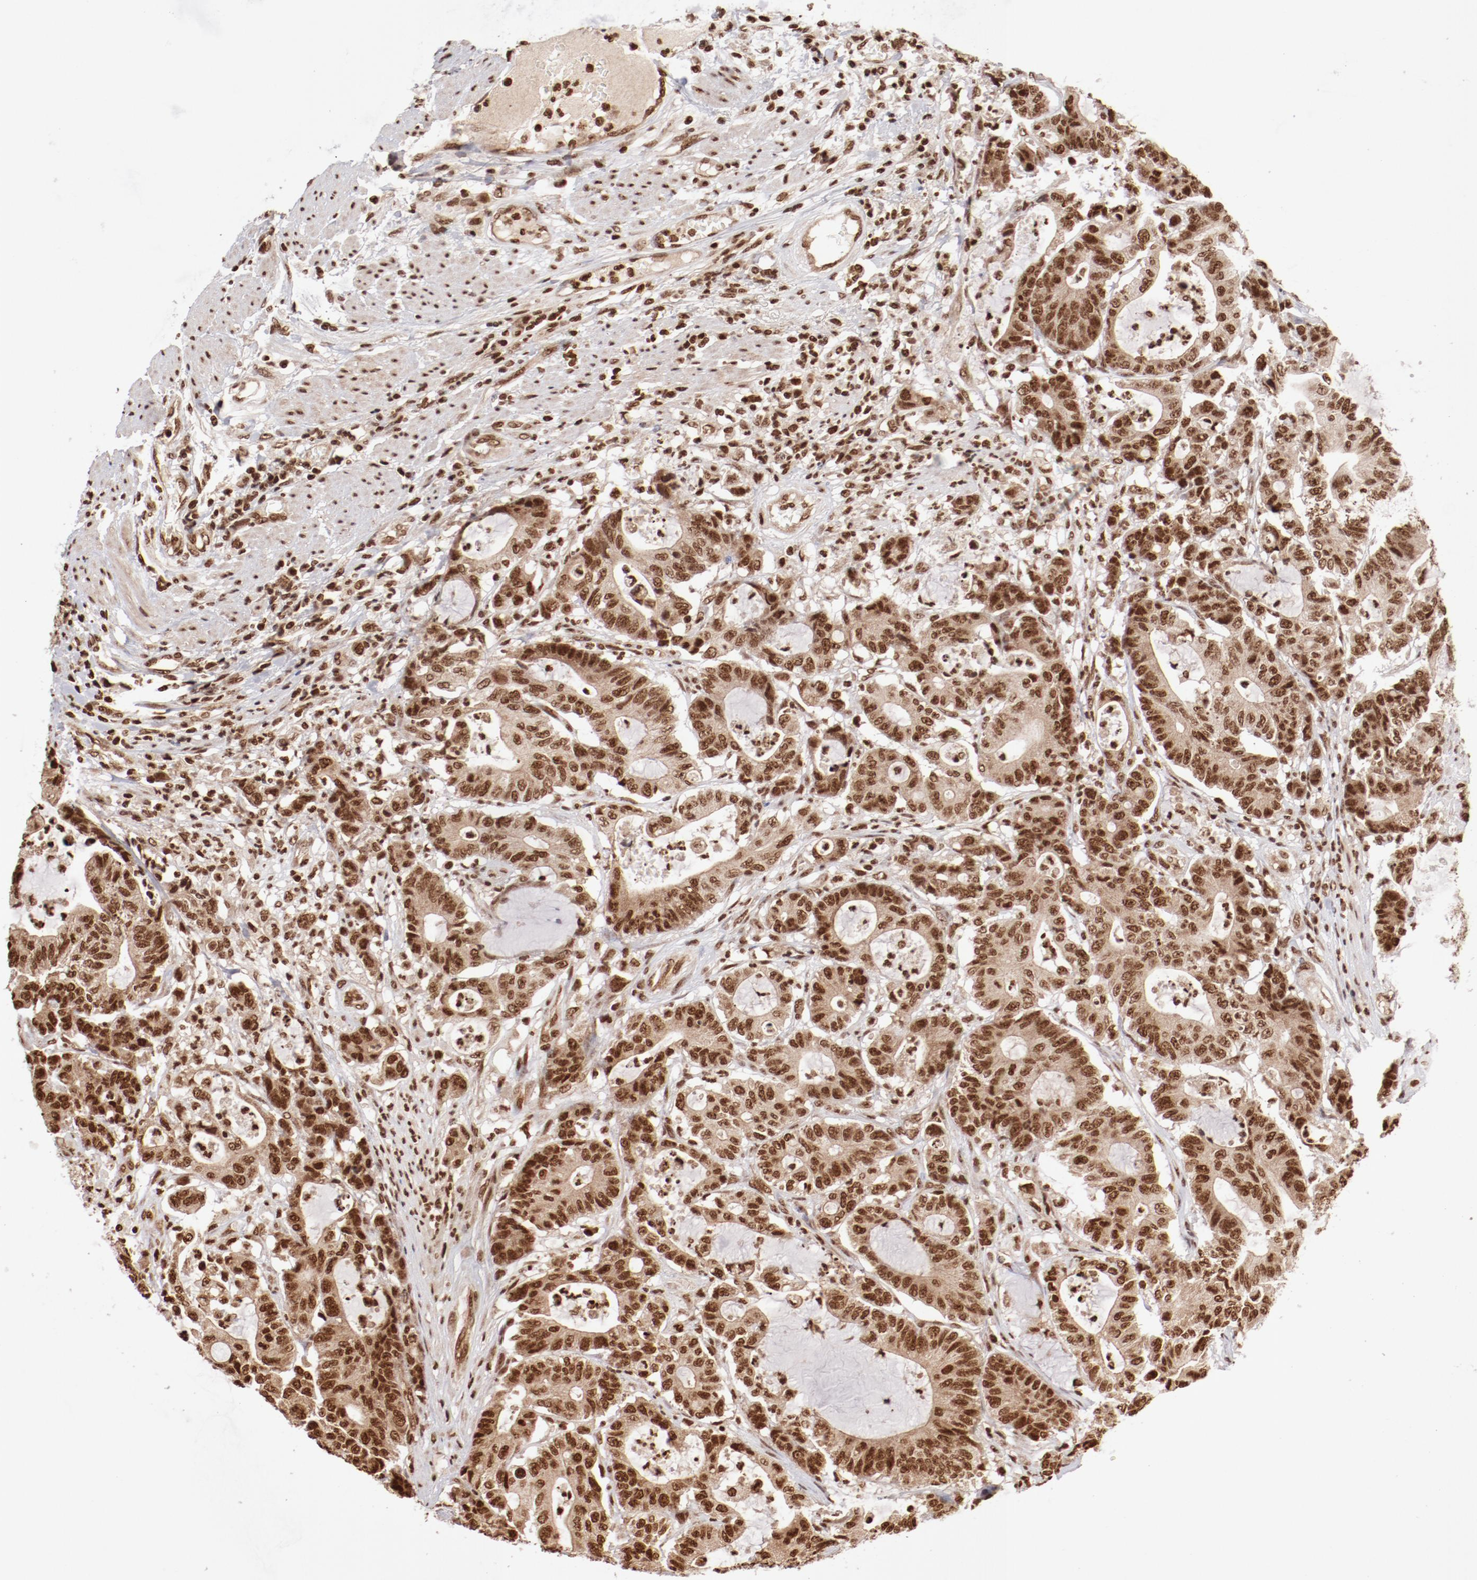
{"staining": {"intensity": "moderate", "quantity": ">75%", "location": "nuclear"}, "tissue": "colorectal cancer", "cell_type": "Tumor cells", "image_type": "cancer", "snomed": [{"axis": "morphology", "description": "Adenocarcinoma, NOS"}, {"axis": "topography", "description": "Colon"}], "caption": "Colorectal cancer was stained to show a protein in brown. There is medium levels of moderate nuclear staining in approximately >75% of tumor cells.", "gene": "ABL2", "patient": {"sex": "female", "age": 84}}